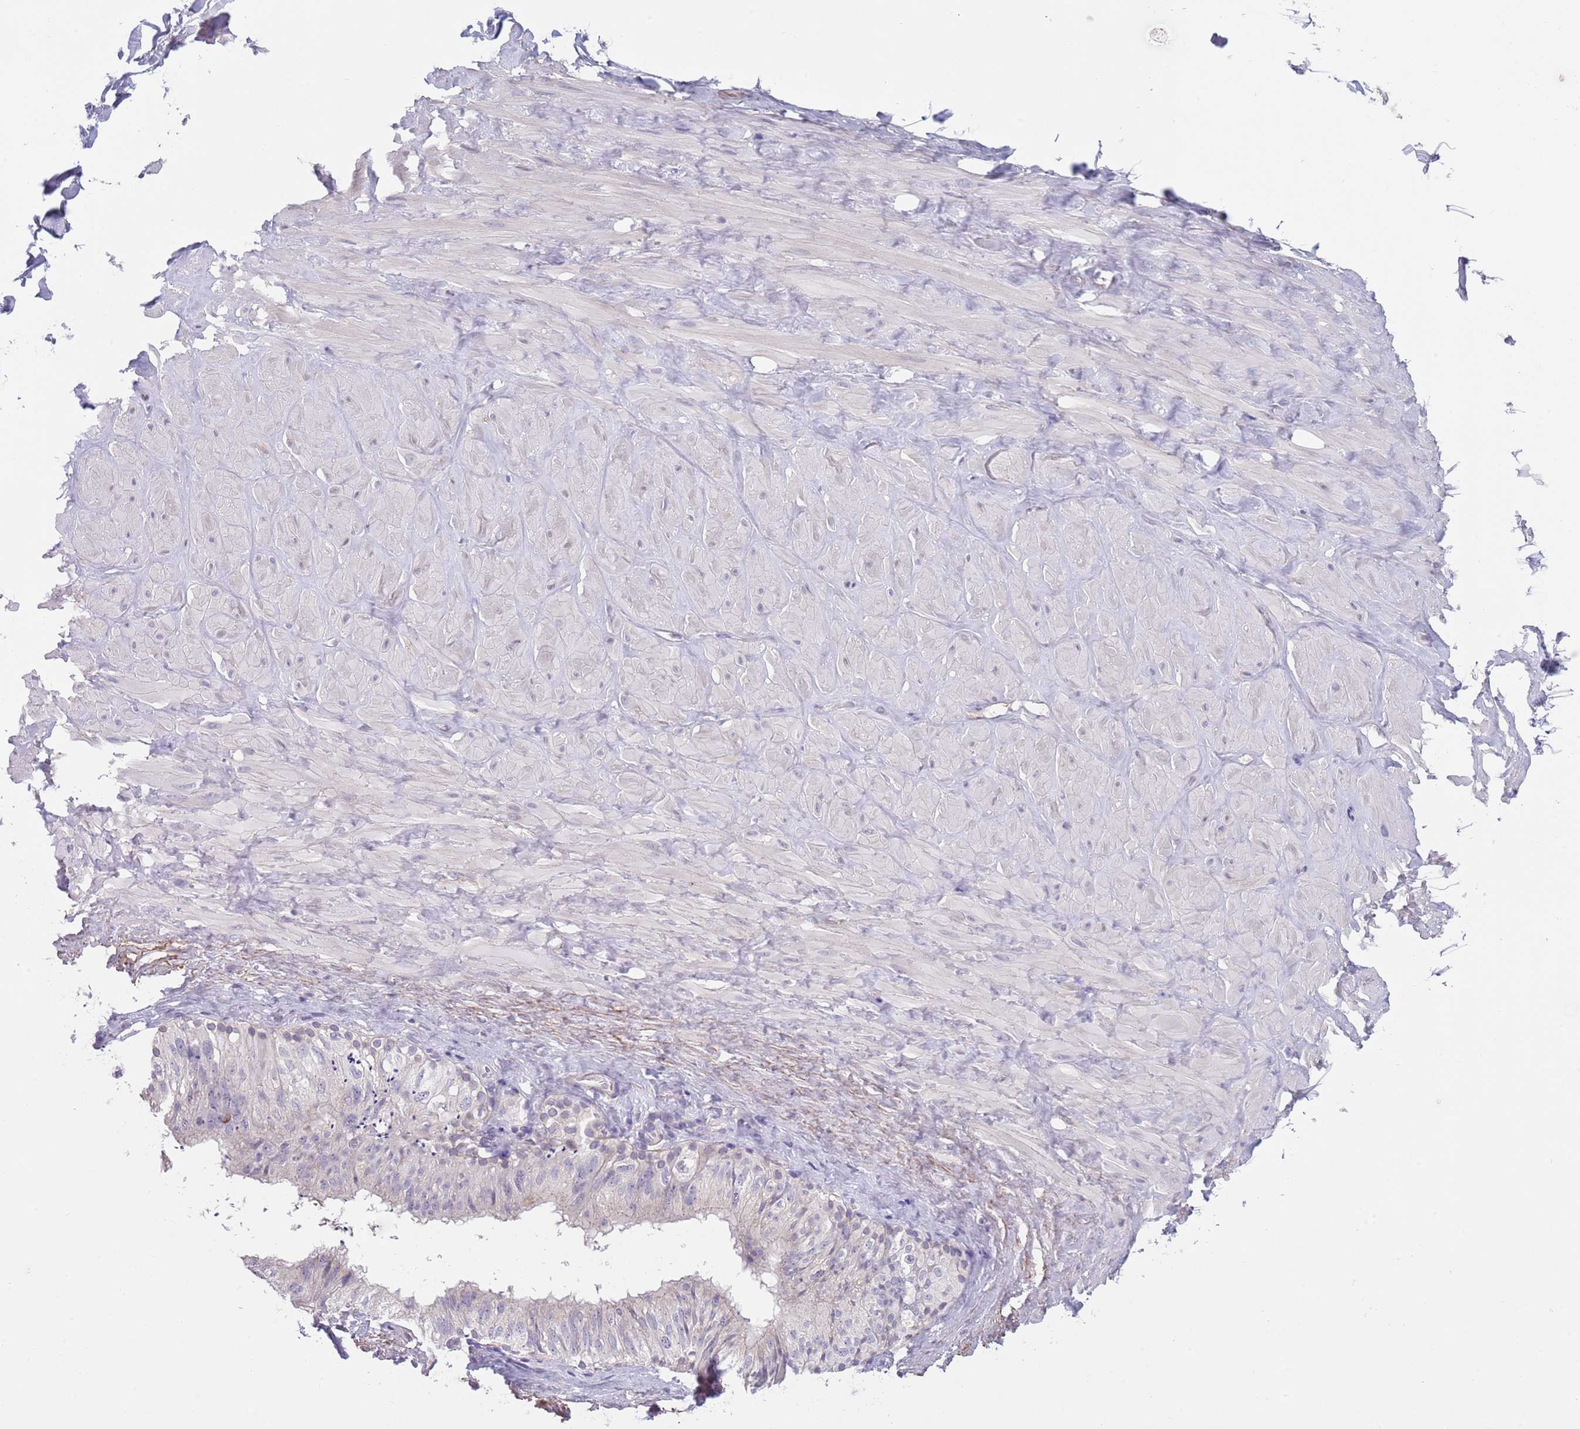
{"staining": {"intensity": "negative", "quantity": "none", "location": "none"}, "tissue": "adipose tissue", "cell_type": "Adipocytes", "image_type": "normal", "snomed": [{"axis": "morphology", "description": "Normal tissue, NOS"}, {"axis": "topography", "description": "Soft tissue"}, {"axis": "topography", "description": "Adipose tissue"}, {"axis": "topography", "description": "Vascular tissue"}, {"axis": "topography", "description": "Peripheral nerve tissue"}], "caption": "The immunohistochemistry histopathology image has no significant staining in adipocytes of adipose tissue.", "gene": "RNF169", "patient": {"sex": "male", "age": 46}}